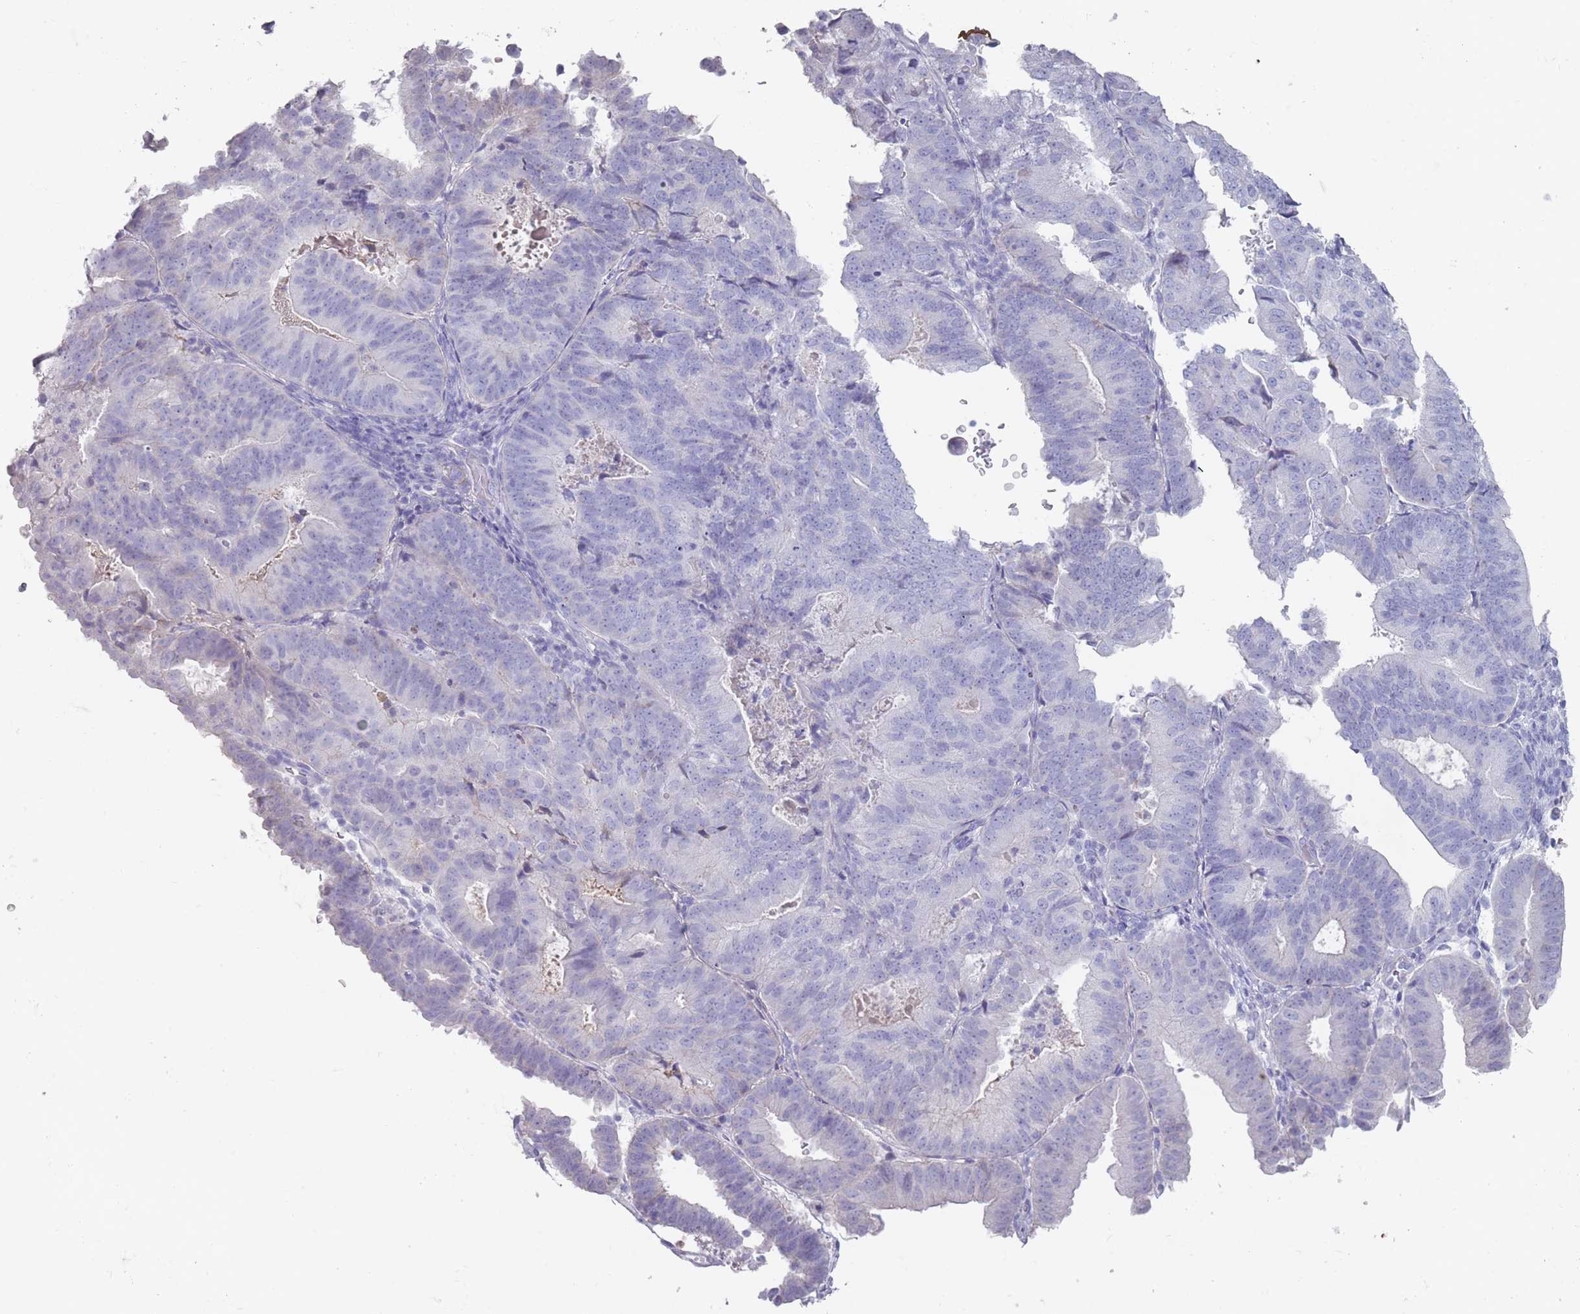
{"staining": {"intensity": "negative", "quantity": "none", "location": "none"}, "tissue": "endometrial cancer", "cell_type": "Tumor cells", "image_type": "cancer", "snomed": [{"axis": "morphology", "description": "Adenocarcinoma, NOS"}, {"axis": "topography", "description": "Endometrium"}], "caption": "High magnification brightfield microscopy of endometrial adenocarcinoma stained with DAB (brown) and counterstained with hematoxylin (blue): tumor cells show no significant expression. (Brightfield microscopy of DAB (3,3'-diaminobenzidine) immunohistochemistry at high magnification).", "gene": "RHBG", "patient": {"sex": "female", "age": 70}}